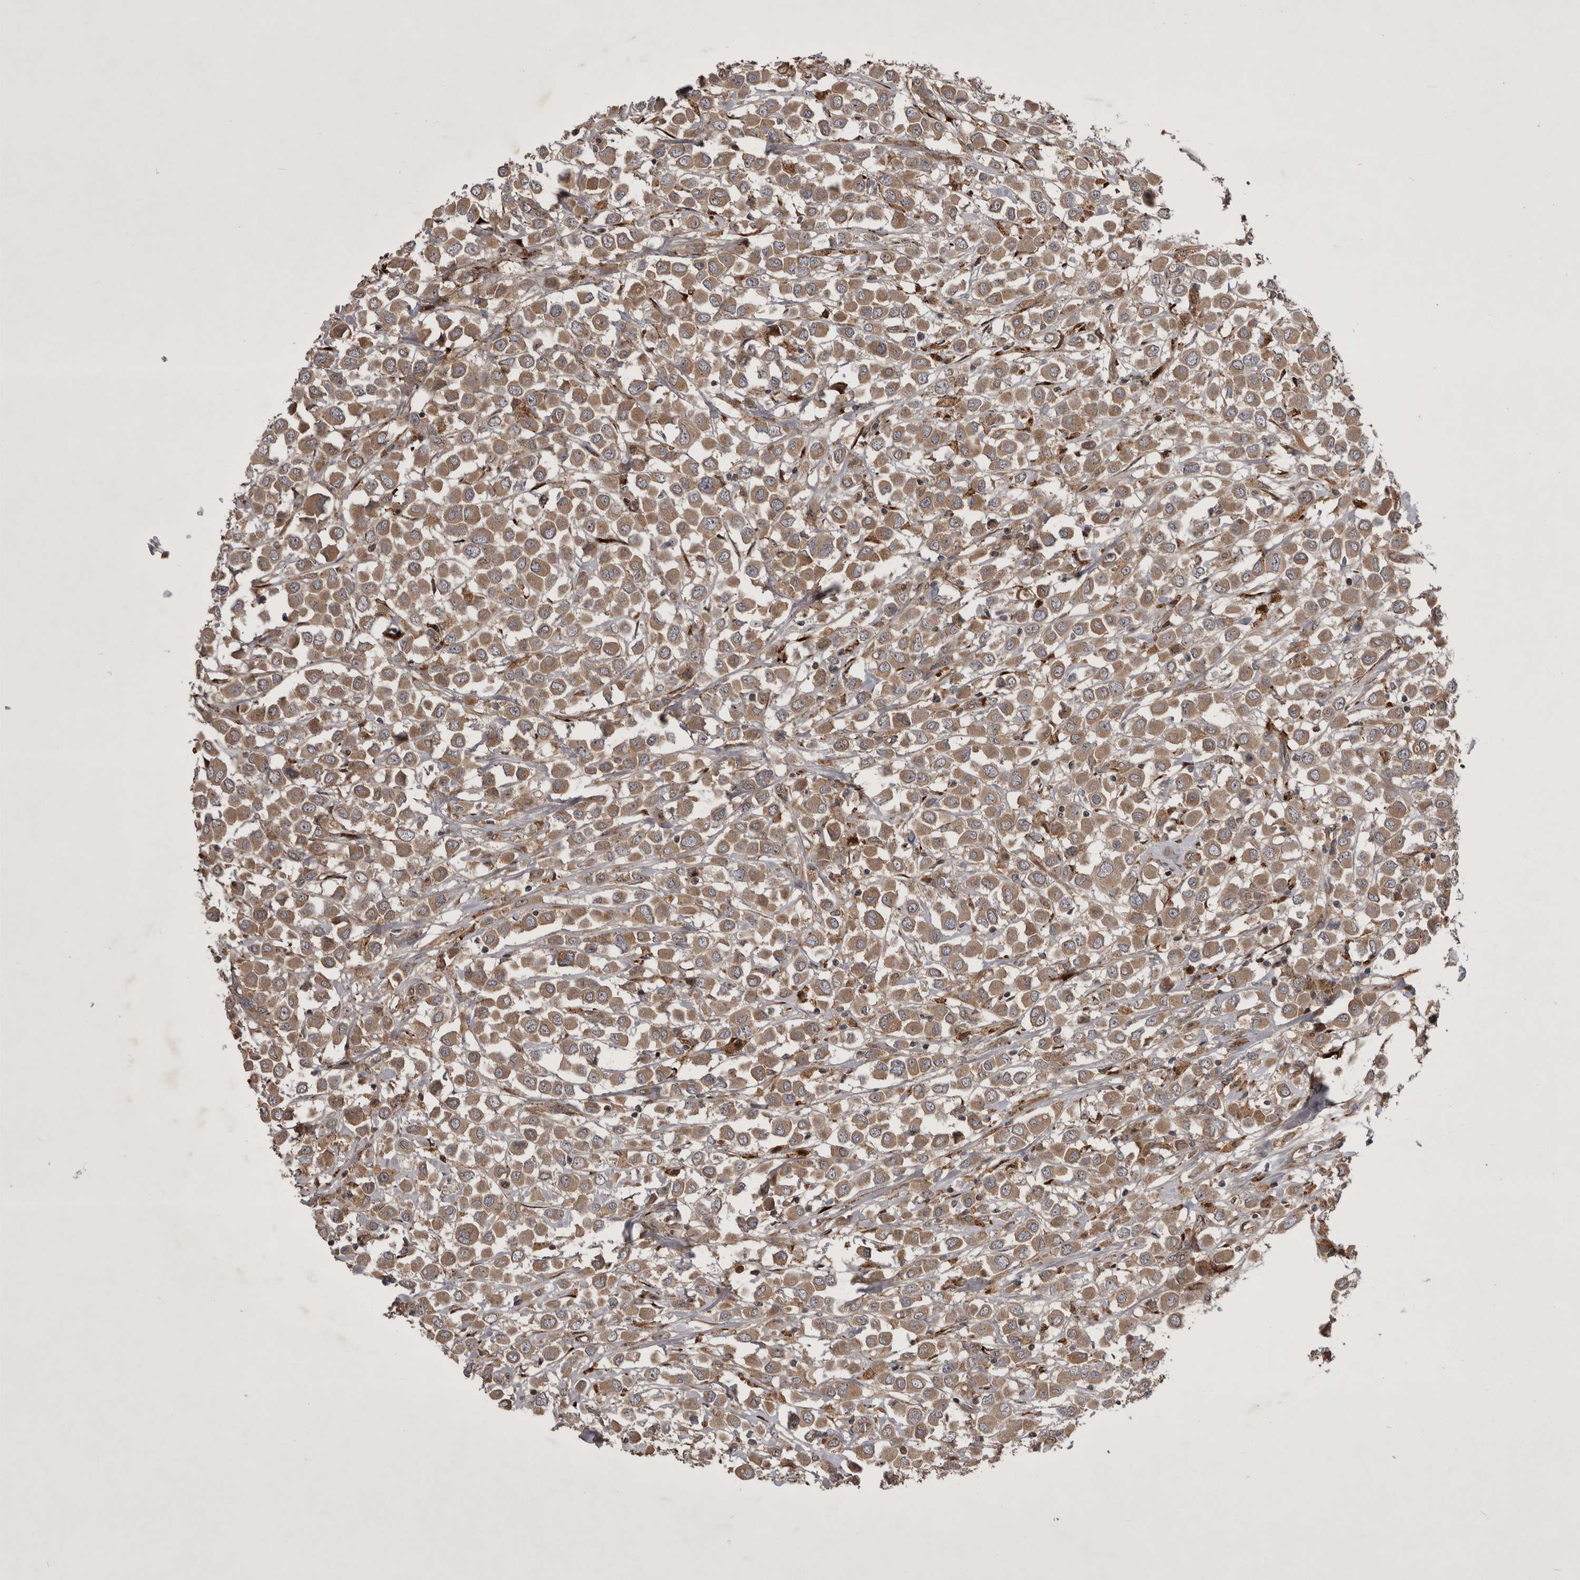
{"staining": {"intensity": "weak", "quantity": ">75%", "location": "cytoplasmic/membranous"}, "tissue": "breast cancer", "cell_type": "Tumor cells", "image_type": "cancer", "snomed": [{"axis": "morphology", "description": "Duct carcinoma"}, {"axis": "topography", "description": "Breast"}], "caption": "This histopathology image shows IHC staining of human breast intraductal carcinoma, with low weak cytoplasmic/membranous expression in about >75% of tumor cells.", "gene": "RAB3GAP2", "patient": {"sex": "female", "age": 61}}